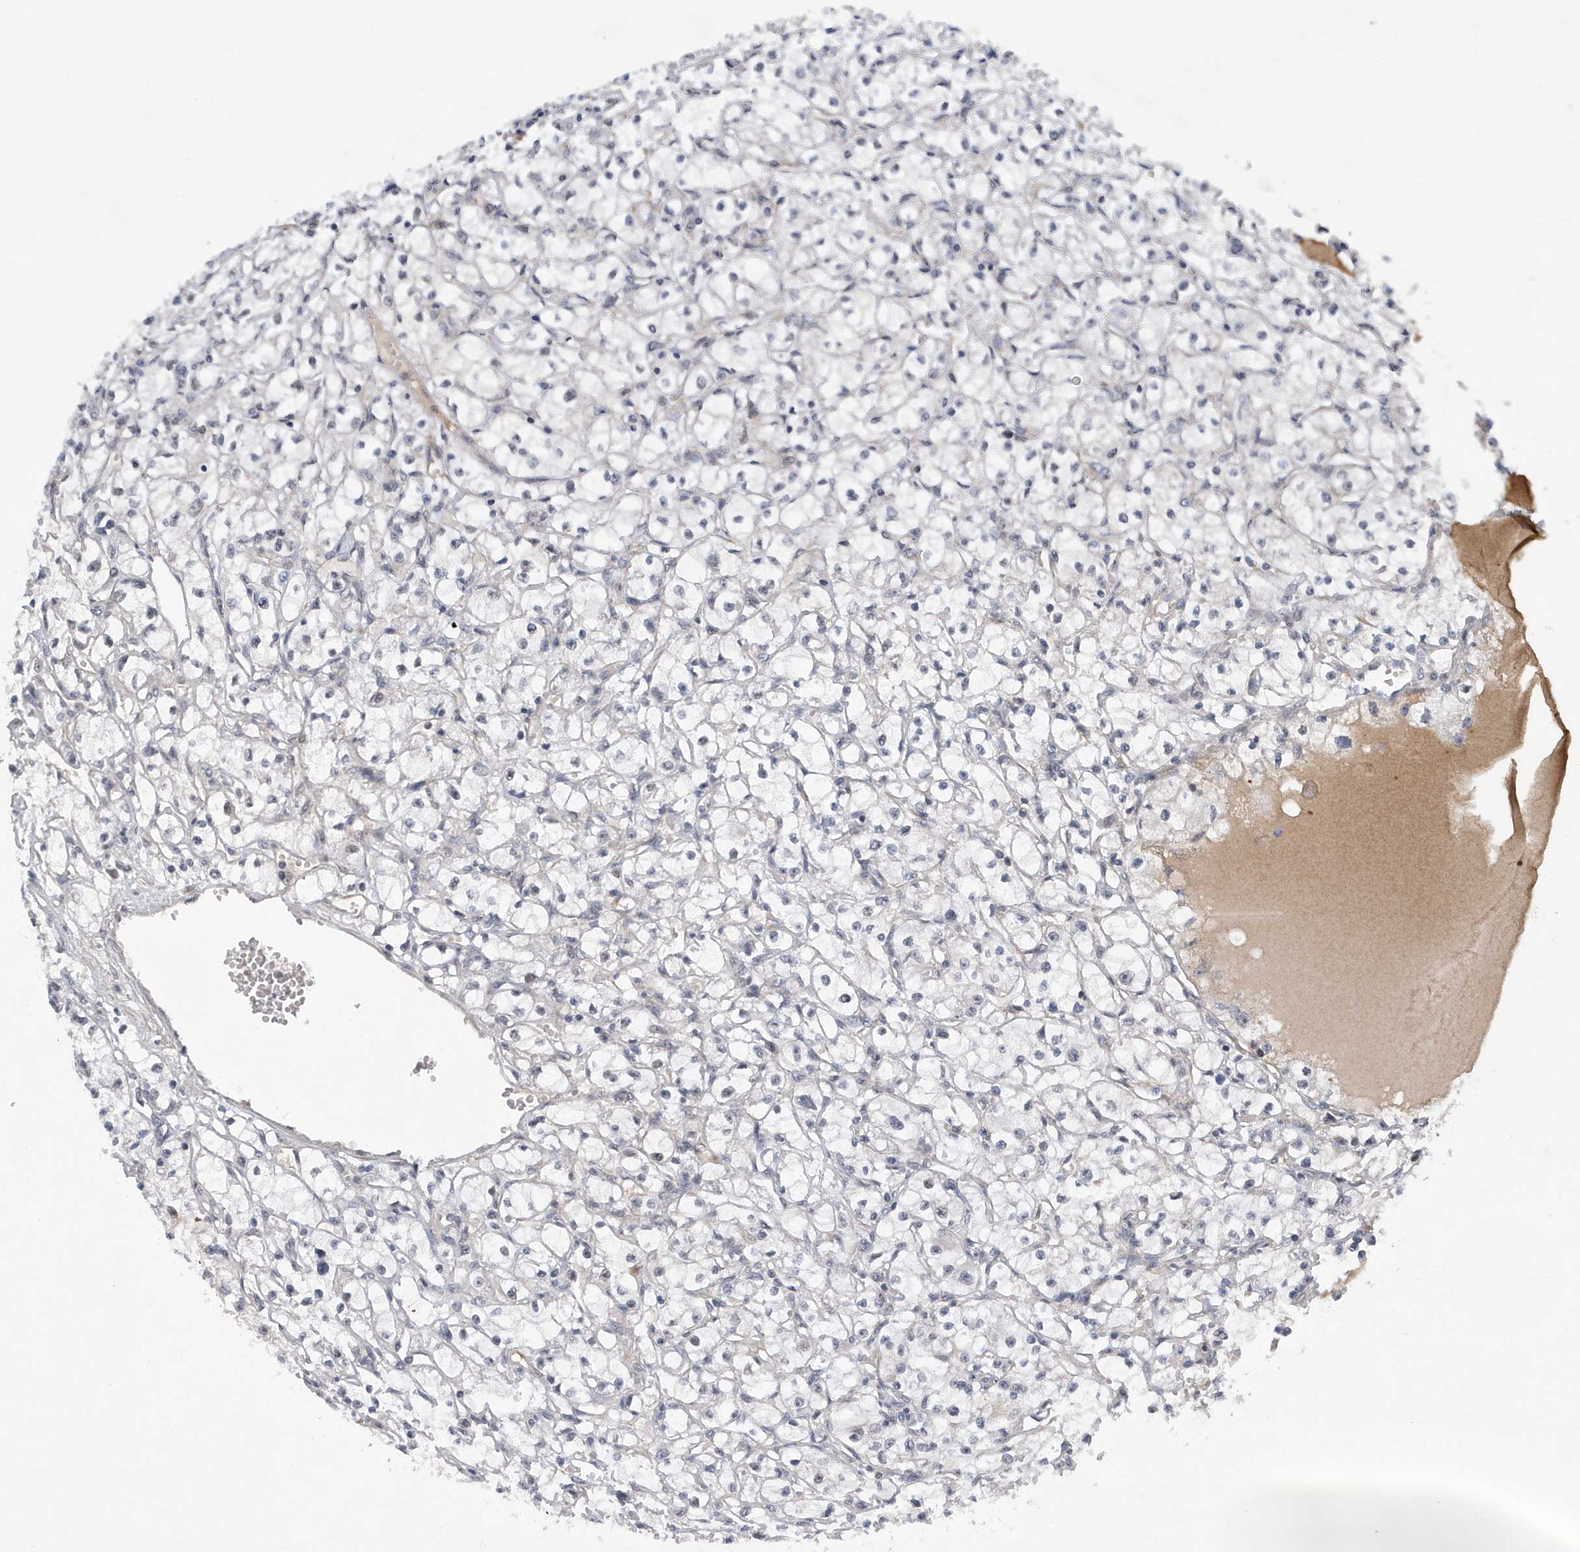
{"staining": {"intensity": "negative", "quantity": "none", "location": "none"}, "tissue": "renal cancer", "cell_type": "Tumor cells", "image_type": "cancer", "snomed": [{"axis": "morphology", "description": "Adenocarcinoma, NOS"}, {"axis": "topography", "description": "Kidney"}], "caption": "The photomicrograph shows no significant staining in tumor cells of renal cancer. (Stains: DAB IHC with hematoxylin counter stain, Microscopy: brightfield microscopy at high magnification).", "gene": "FAM217A", "patient": {"sex": "male", "age": 56}}